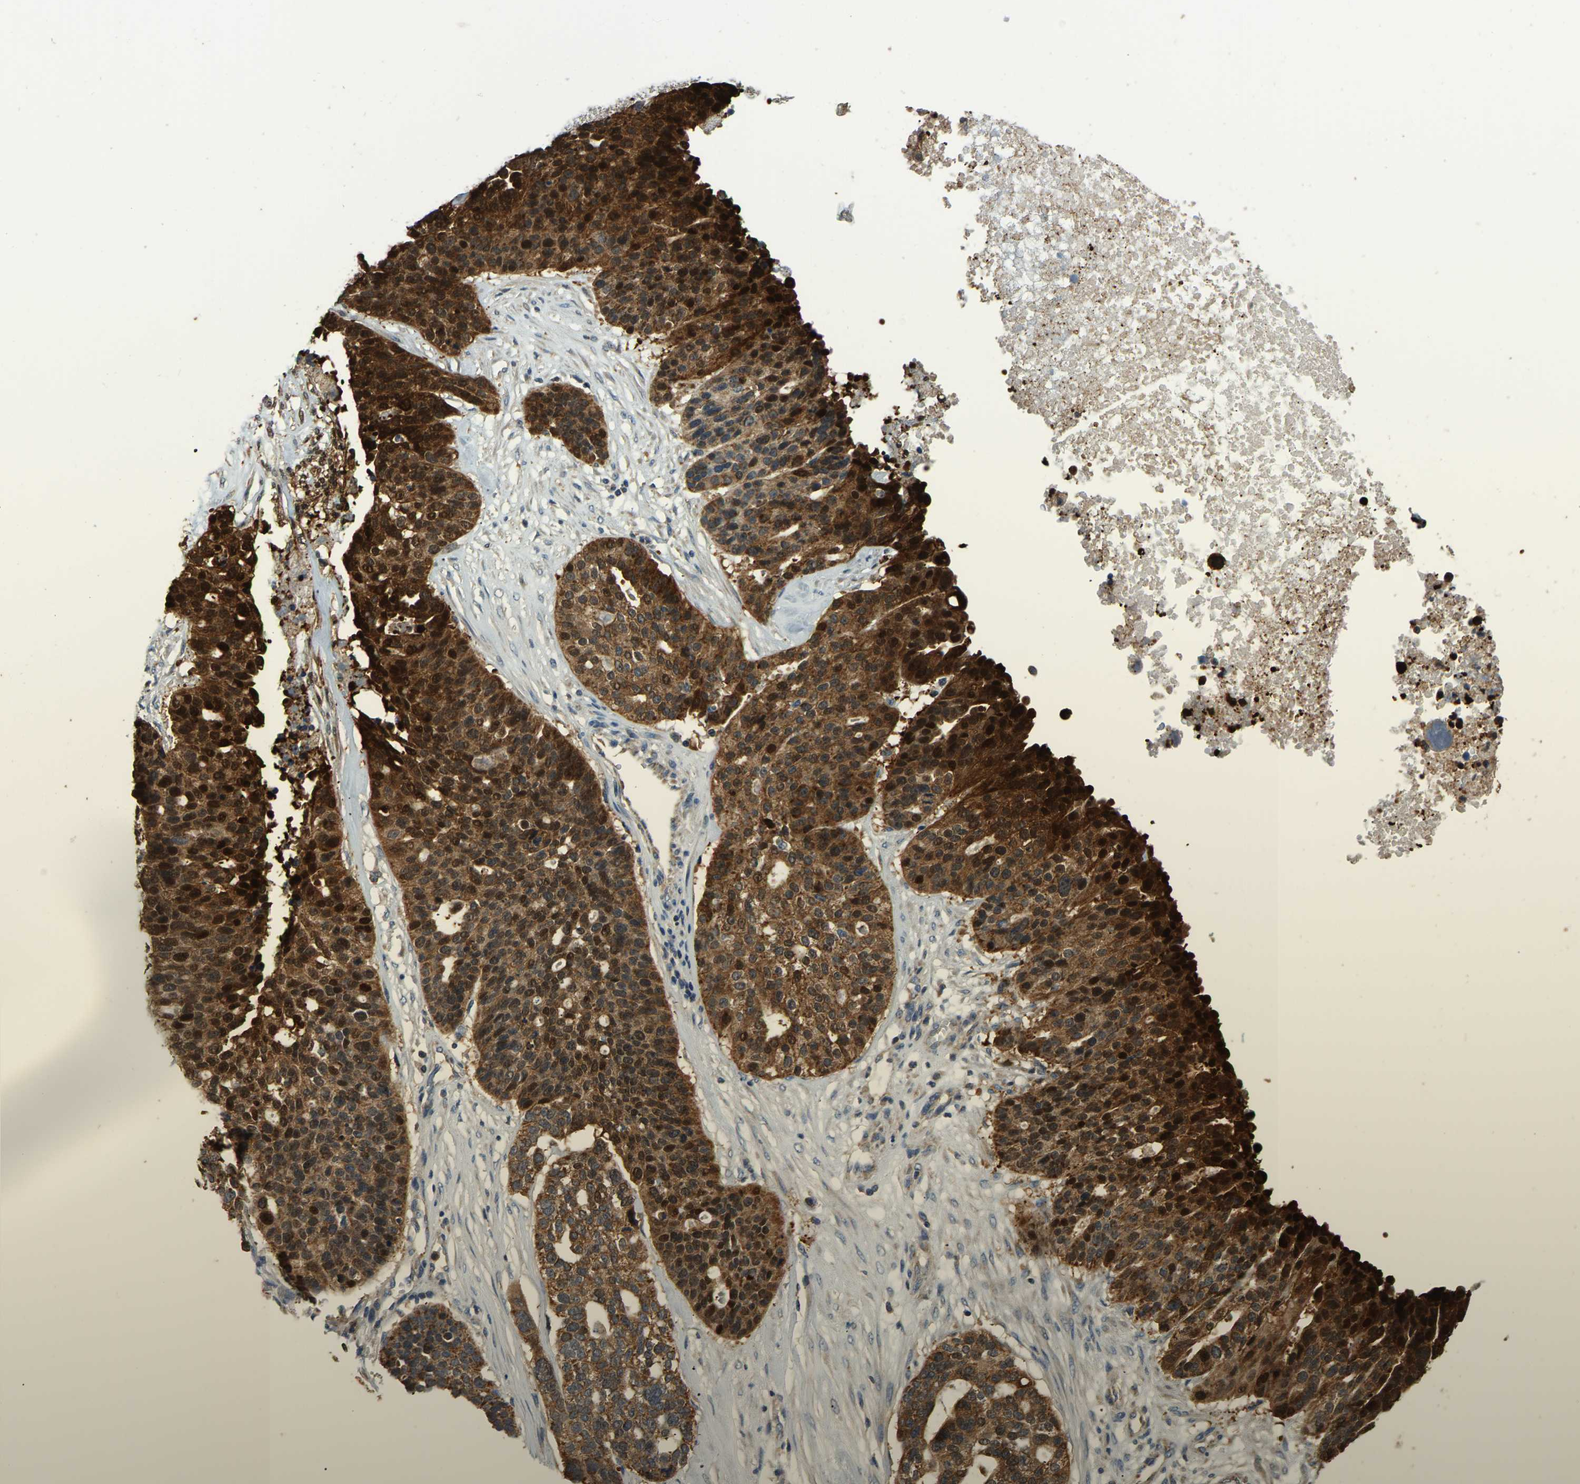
{"staining": {"intensity": "strong", "quantity": ">75%", "location": "cytoplasmic/membranous,nuclear"}, "tissue": "ovarian cancer", "cell_type": "Tumor cells", "image_type": "cancer", "snomed": [{"axis": "morphology", "description": "Cystadenocarcinoma, serous, NOS"}, {"axis": "topography", "description": "Ovary"}], "caption": "Tumor cells display strong cytoplasmic/membranous and nuclear staining in about >75% of cells in ovarian cancer.", "gene": "TUFM", "patient": {"sex": "female", "age": 59}}